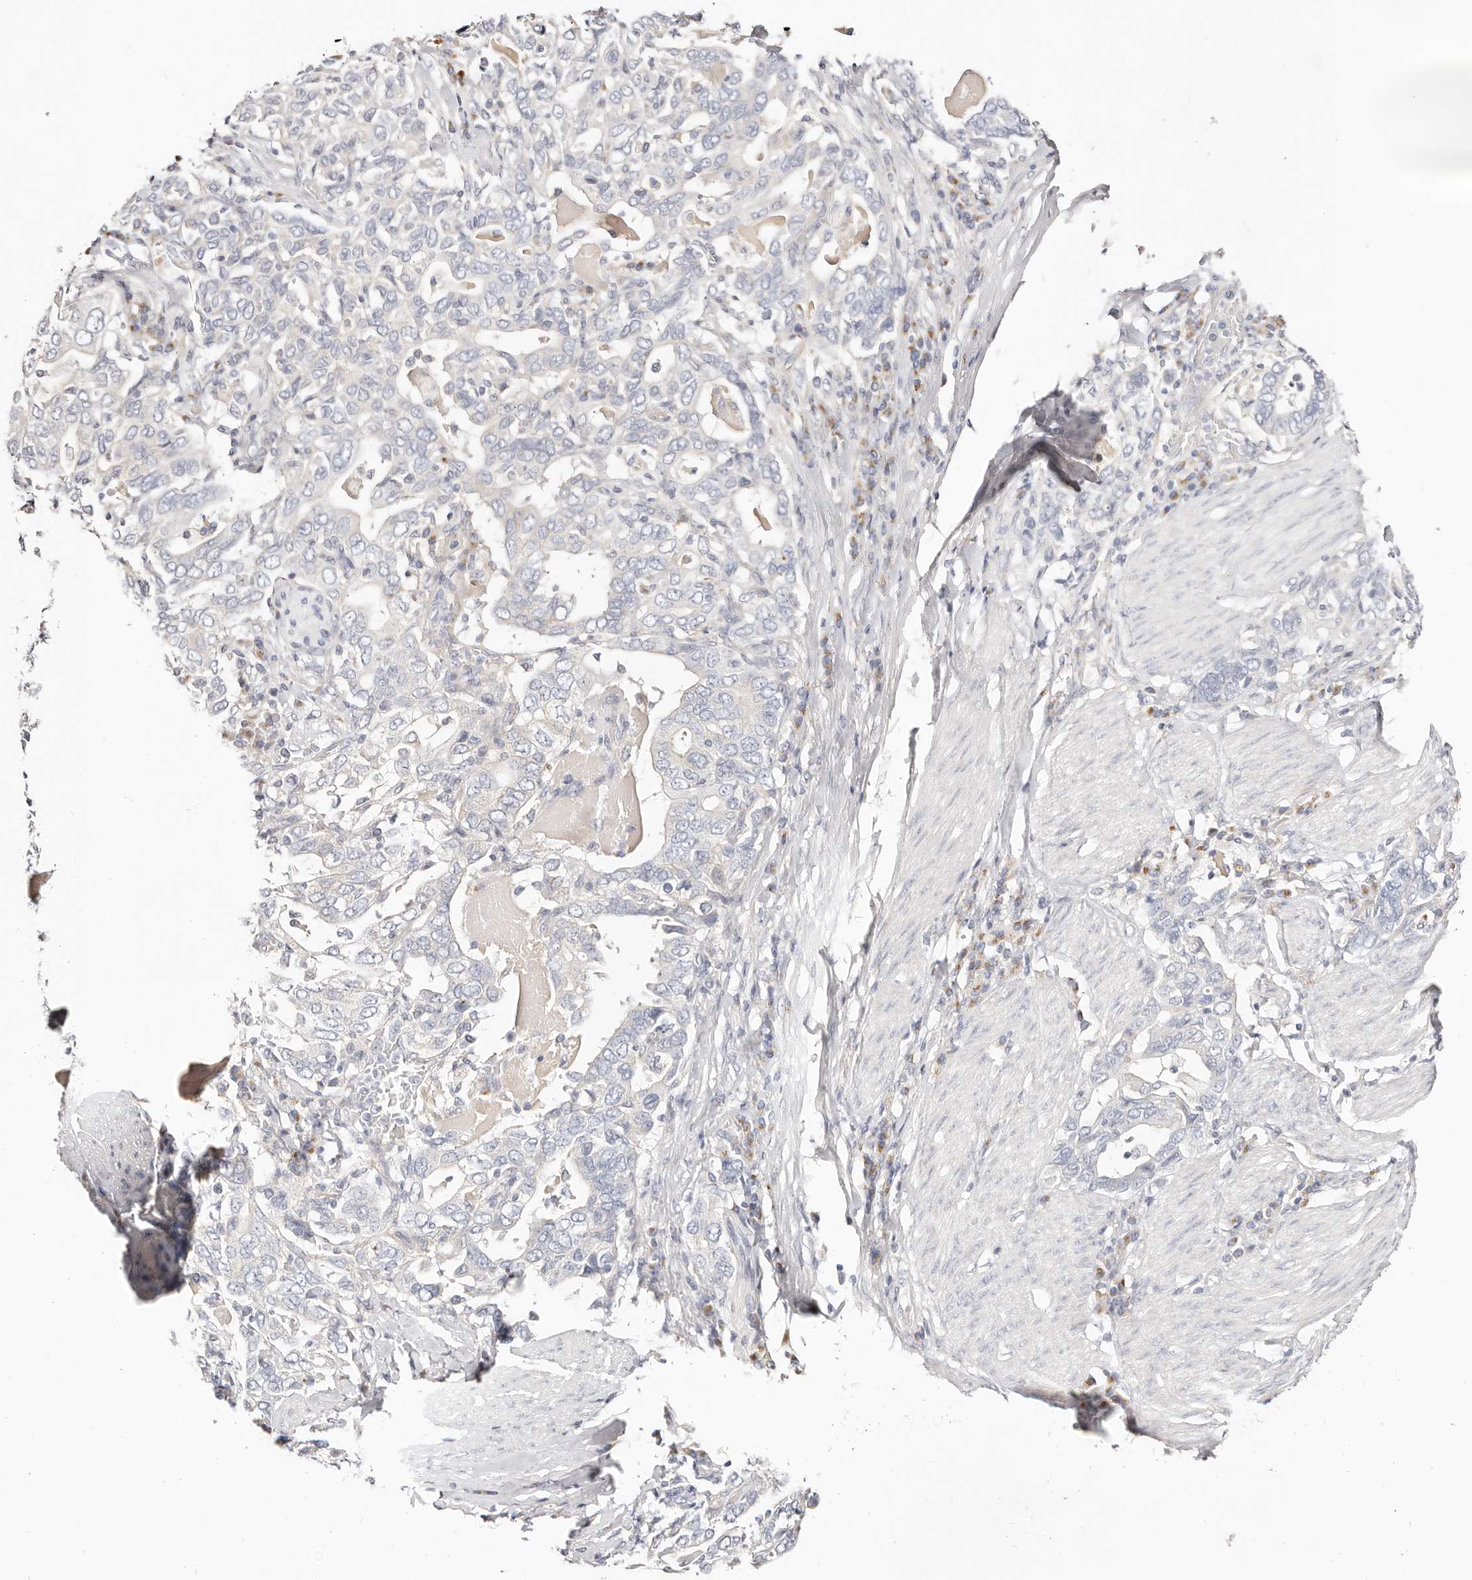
{"staining": {"intensity": "negative", "quantity": "none", "location": "none"}, "tissue": "stomach cancer", "cell_type": "Tumor cells", "image_type": "cancer", "snomed": [{"axis": "morphology", "description": "Adenocarcinoma, NOS"}, {"axis": "topography", "description": "Stomach, upper"}], "caption": "Tumor cells show no significant protein expression in adenocarcinoma (stomach). Nuclei are stained in blue.", "gene": "DNASE1", "patient": {"sex": "male", "age": 62}}